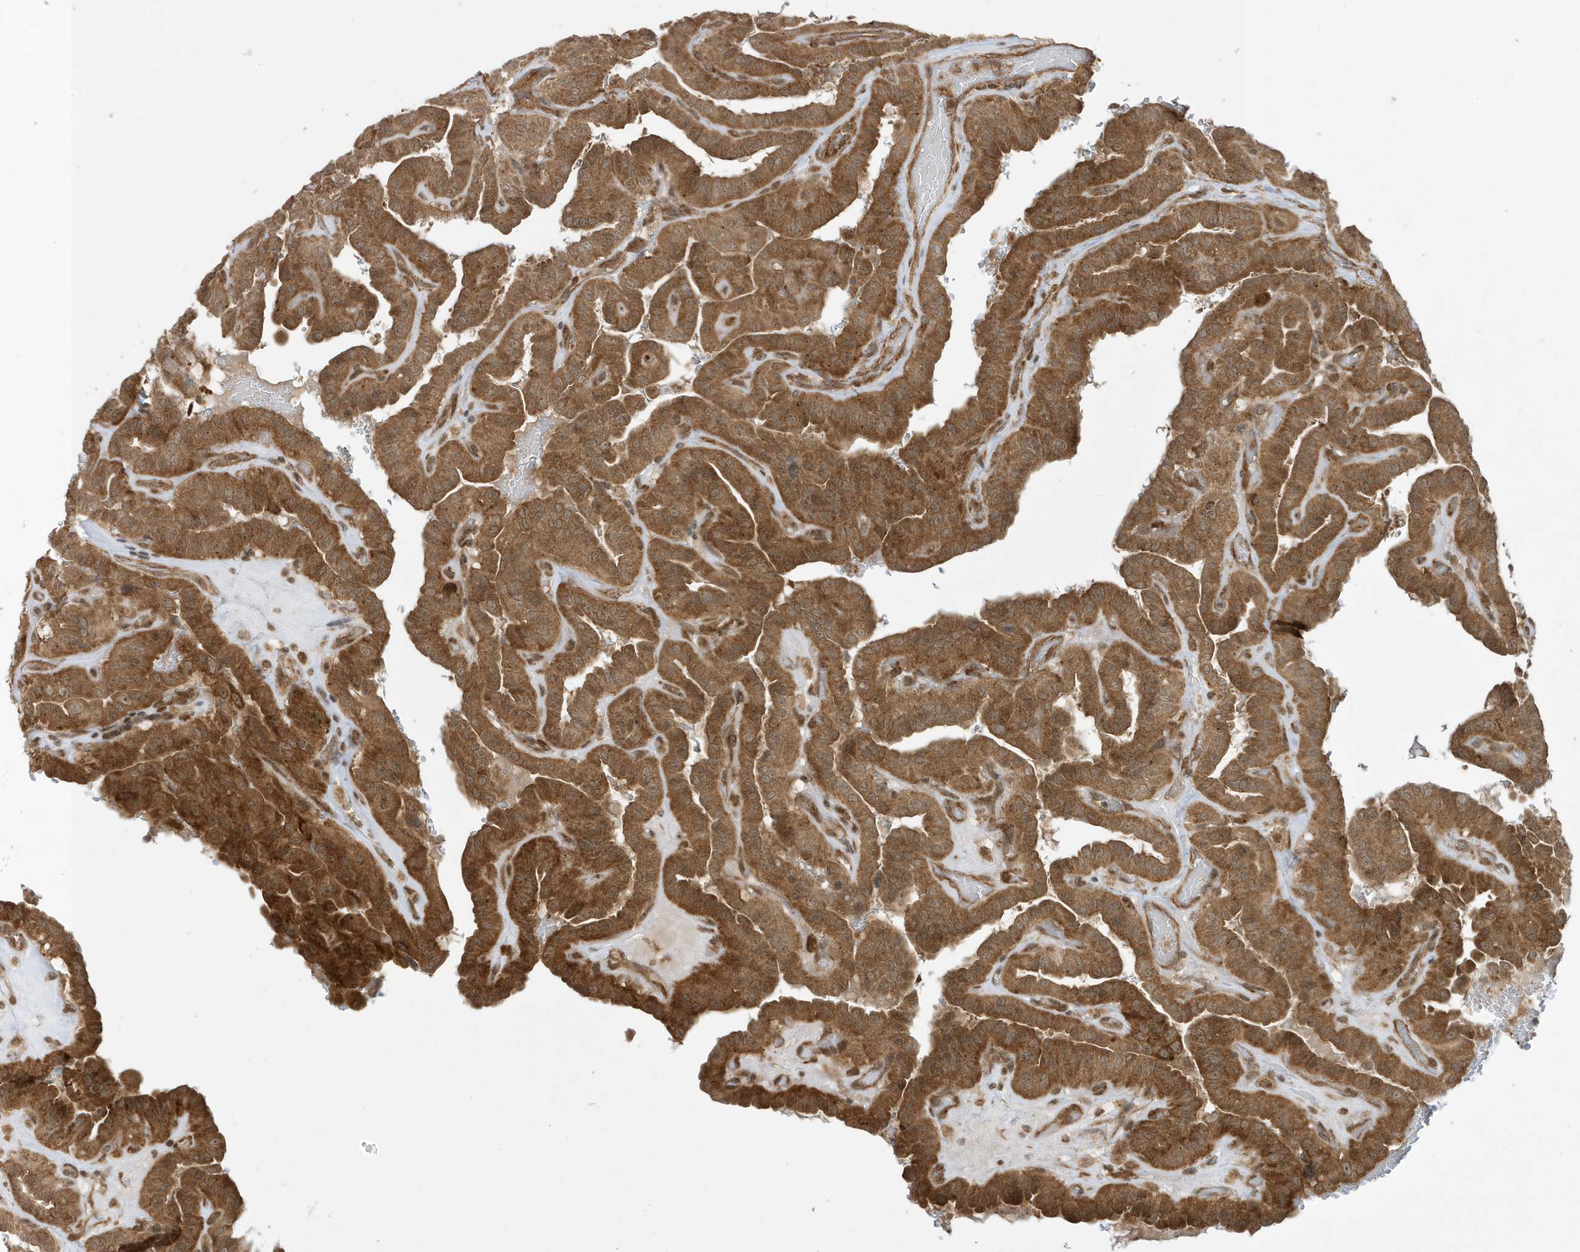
{"staining": {"intensity": "moderate", "quantity": ">75%", "location": "cytoplasmic/membranous"}, "tissue": "thyroid cancer", "cell_type": "Tumor cells", "image_type": "cancer", "snomed": [{"axis": "morphology", "description": "Papillary adenocarcinoma, NOS"}, {"axis": "topography", "description": "Thyroid gland"}], "caption": "The immunohistochemical stain highlights moderate cytoplasmic/membranous positivity in tumor cells of thyroid cancer tissue.", "gene": "DHX36", "patient": {"sex": "male", "age": 77}}